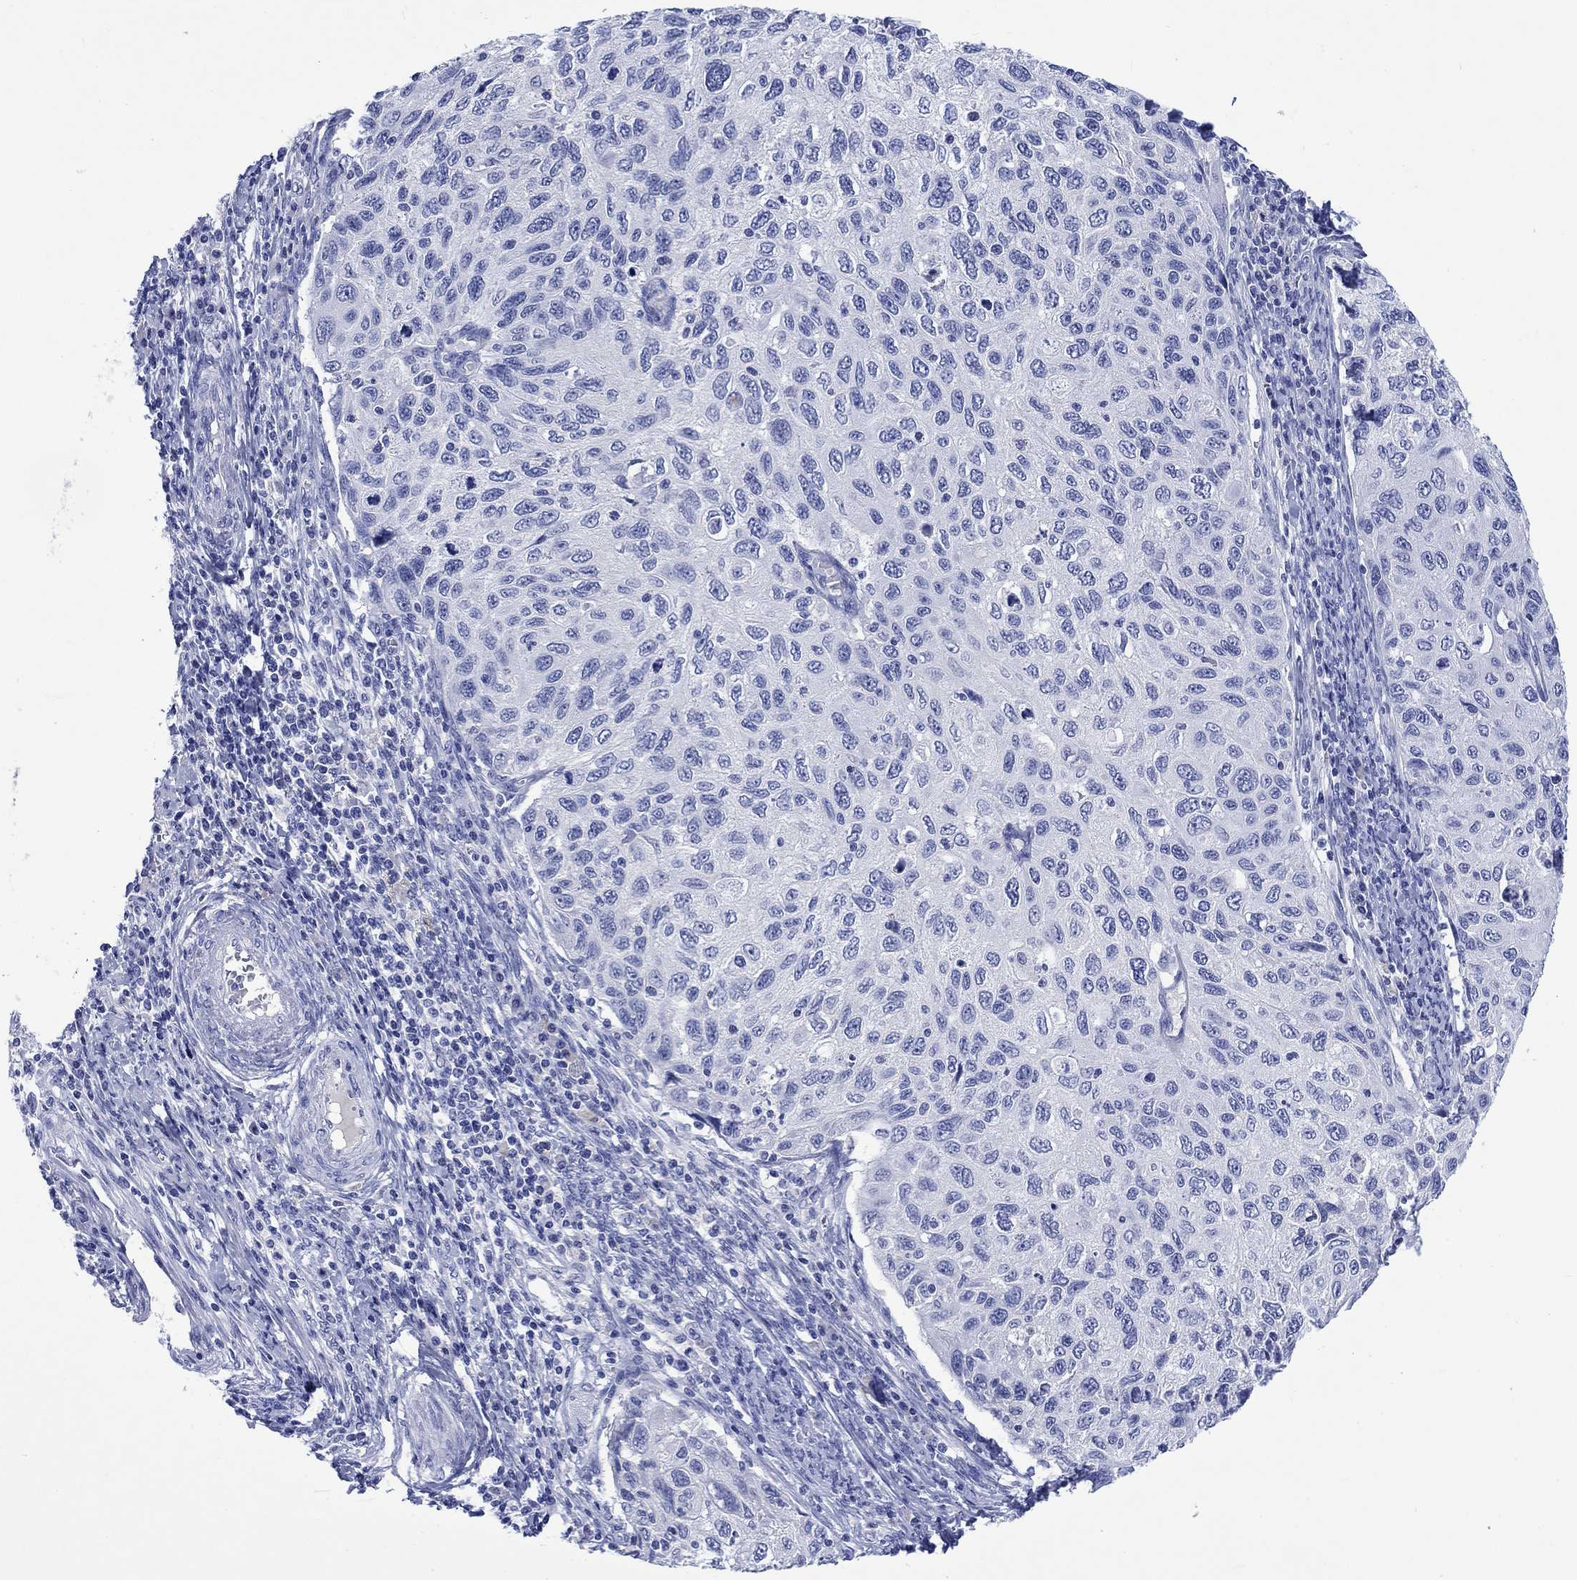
{"staining": {"intensity": "negative", "quantity": "none", "location": "none"}, "tissue": "cervical cancer", "cell_type": "Tumor cells", "image_type": "cancer", "snomed": [{"axis": "morphology", "description": "Squamous cell carcinoma, NOS"}, {"axis": "topography", "description": "Cervix"}], "caption": "Tumor cells are negative for protein expression in human cervical cancer.", "gene": "CACNG3", "patient": {"sex": "female", "age": 70}}